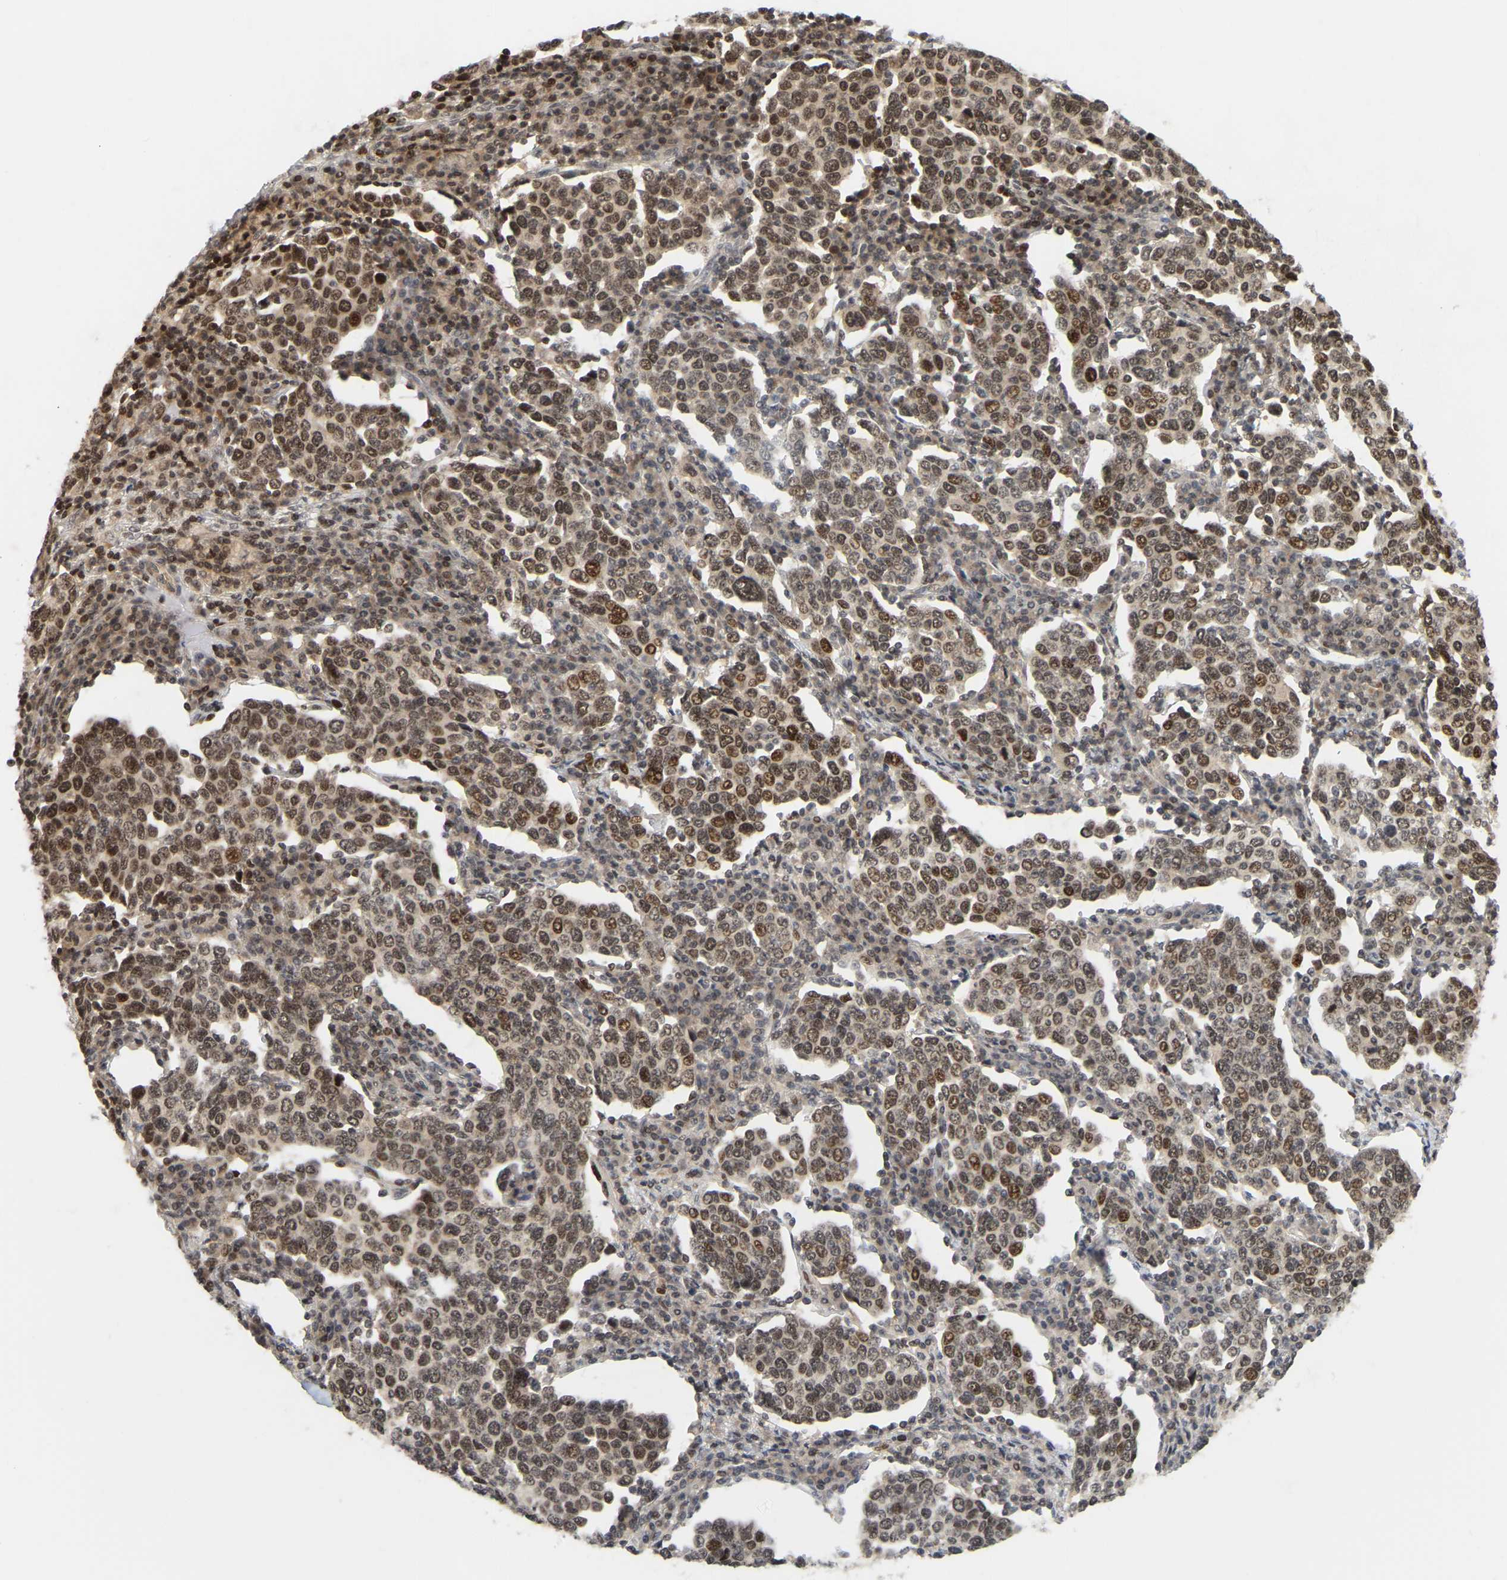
{"staining": {"intensity": "moderate", "quantity": "25%-75%", "location": "cytoplasmic/membranous,nuclear"}, "tissue": "cervical cancer", "cell_type": "Tumor cells", "image_type": "cancer", "snomed": [{"axis": "morphology", "description": "Squamous cell carcinoma, NOS"}, {"axis": "topography", "description": "Cervix"}], "caption": "The photomicrograph displays staining of squamous cell carcinoma (cervical), revealing moderate cytoplasmic/membranous and nuclear protein expression (brown color) within tumor cells.", "gene": "NFE2L2", "patient": {"sex": "female", "age": 40}}